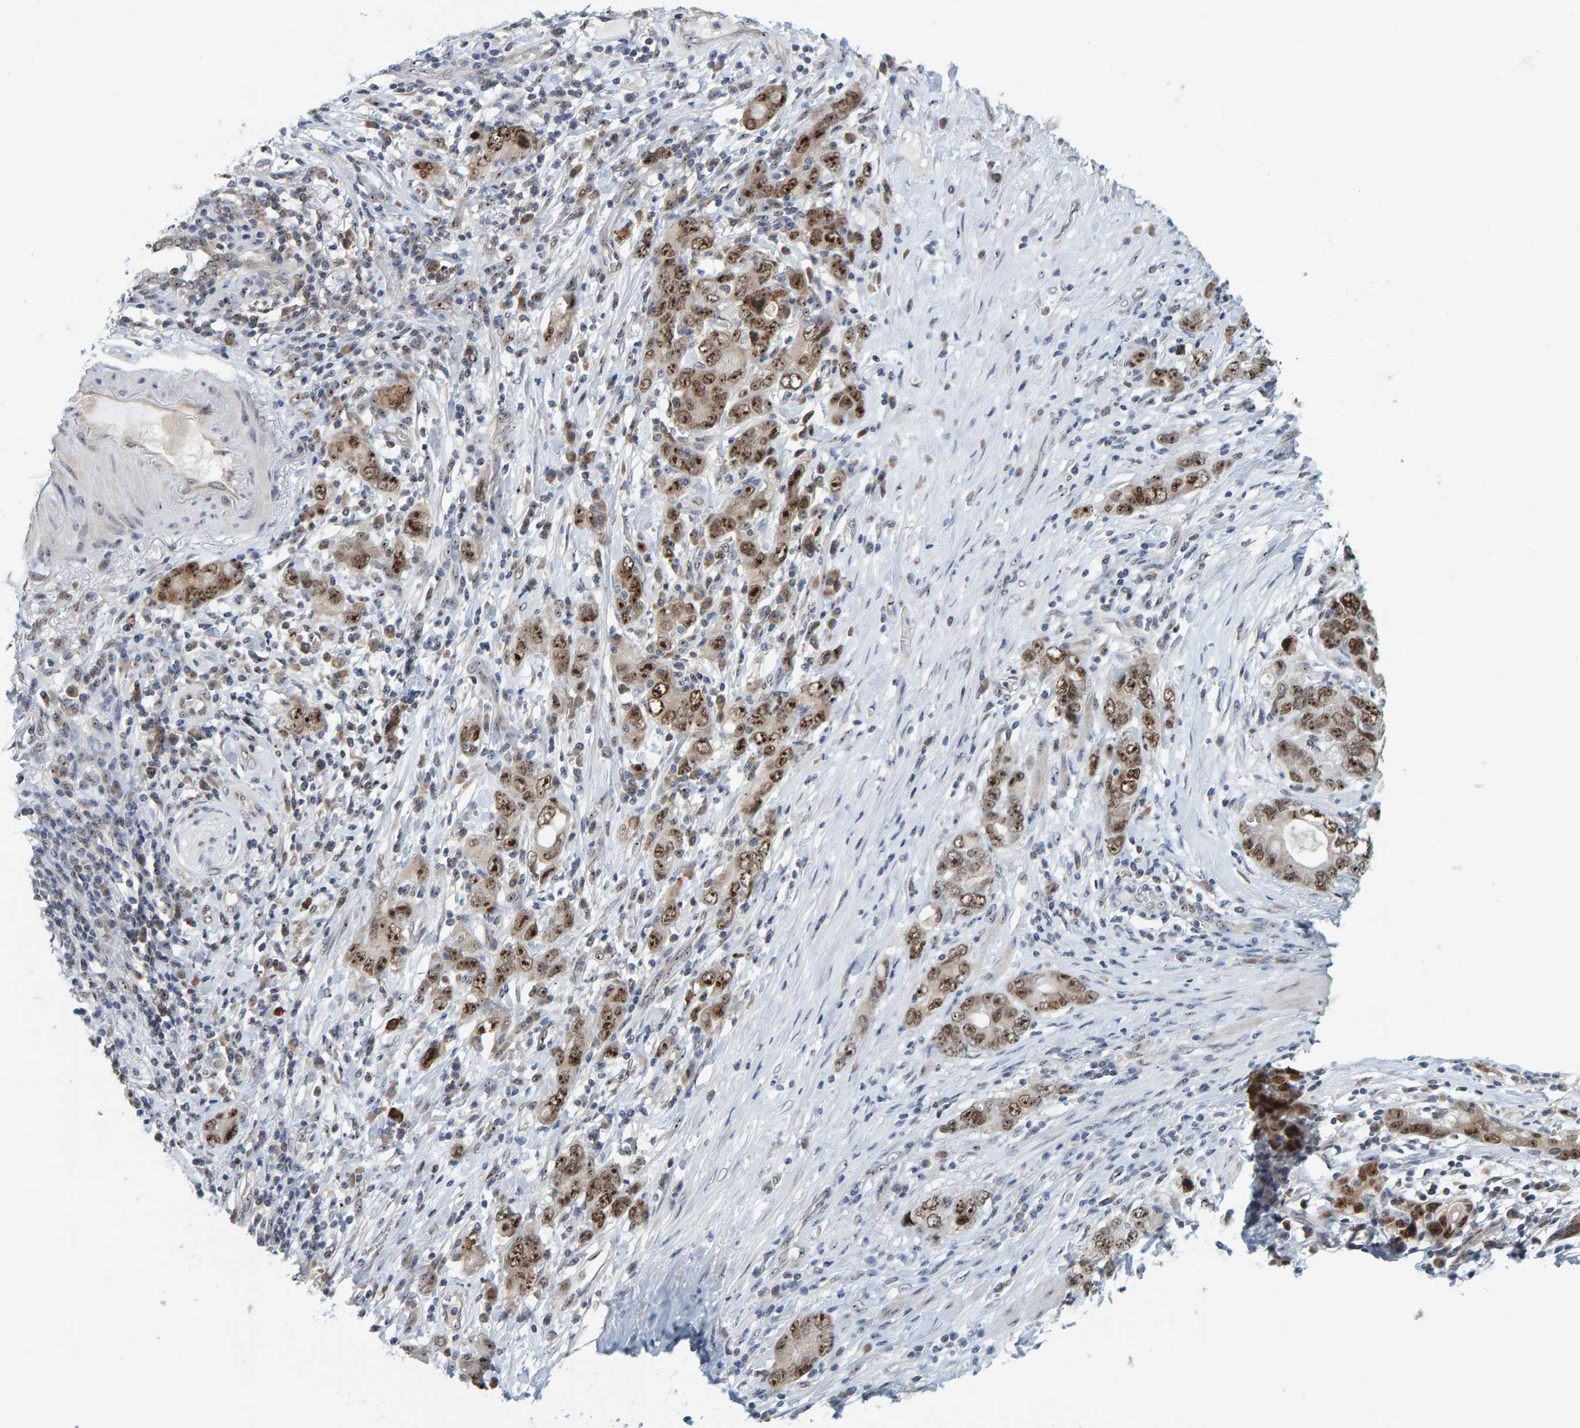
{"staining": {"intensity": "strong", "quantity": ">75%", "location": "nuclear"}, "tissue": "stomach cancer", "cell_type": "Tumor cells", "image_type": "cancer", "snomed": [{"axis": "morphology", "description": "Adenocarcinoma, NOS"}, {"axis": "topography", "description": "Stomach, lower"}], "caption": "The micrograph demonstrates a brown stain indicating the presence of a protein in the nuclear of tumor cells in adenocarcinoma (stomach).", "gene": "POLR1E", "patient": {"sex": "female", "age": 93}}